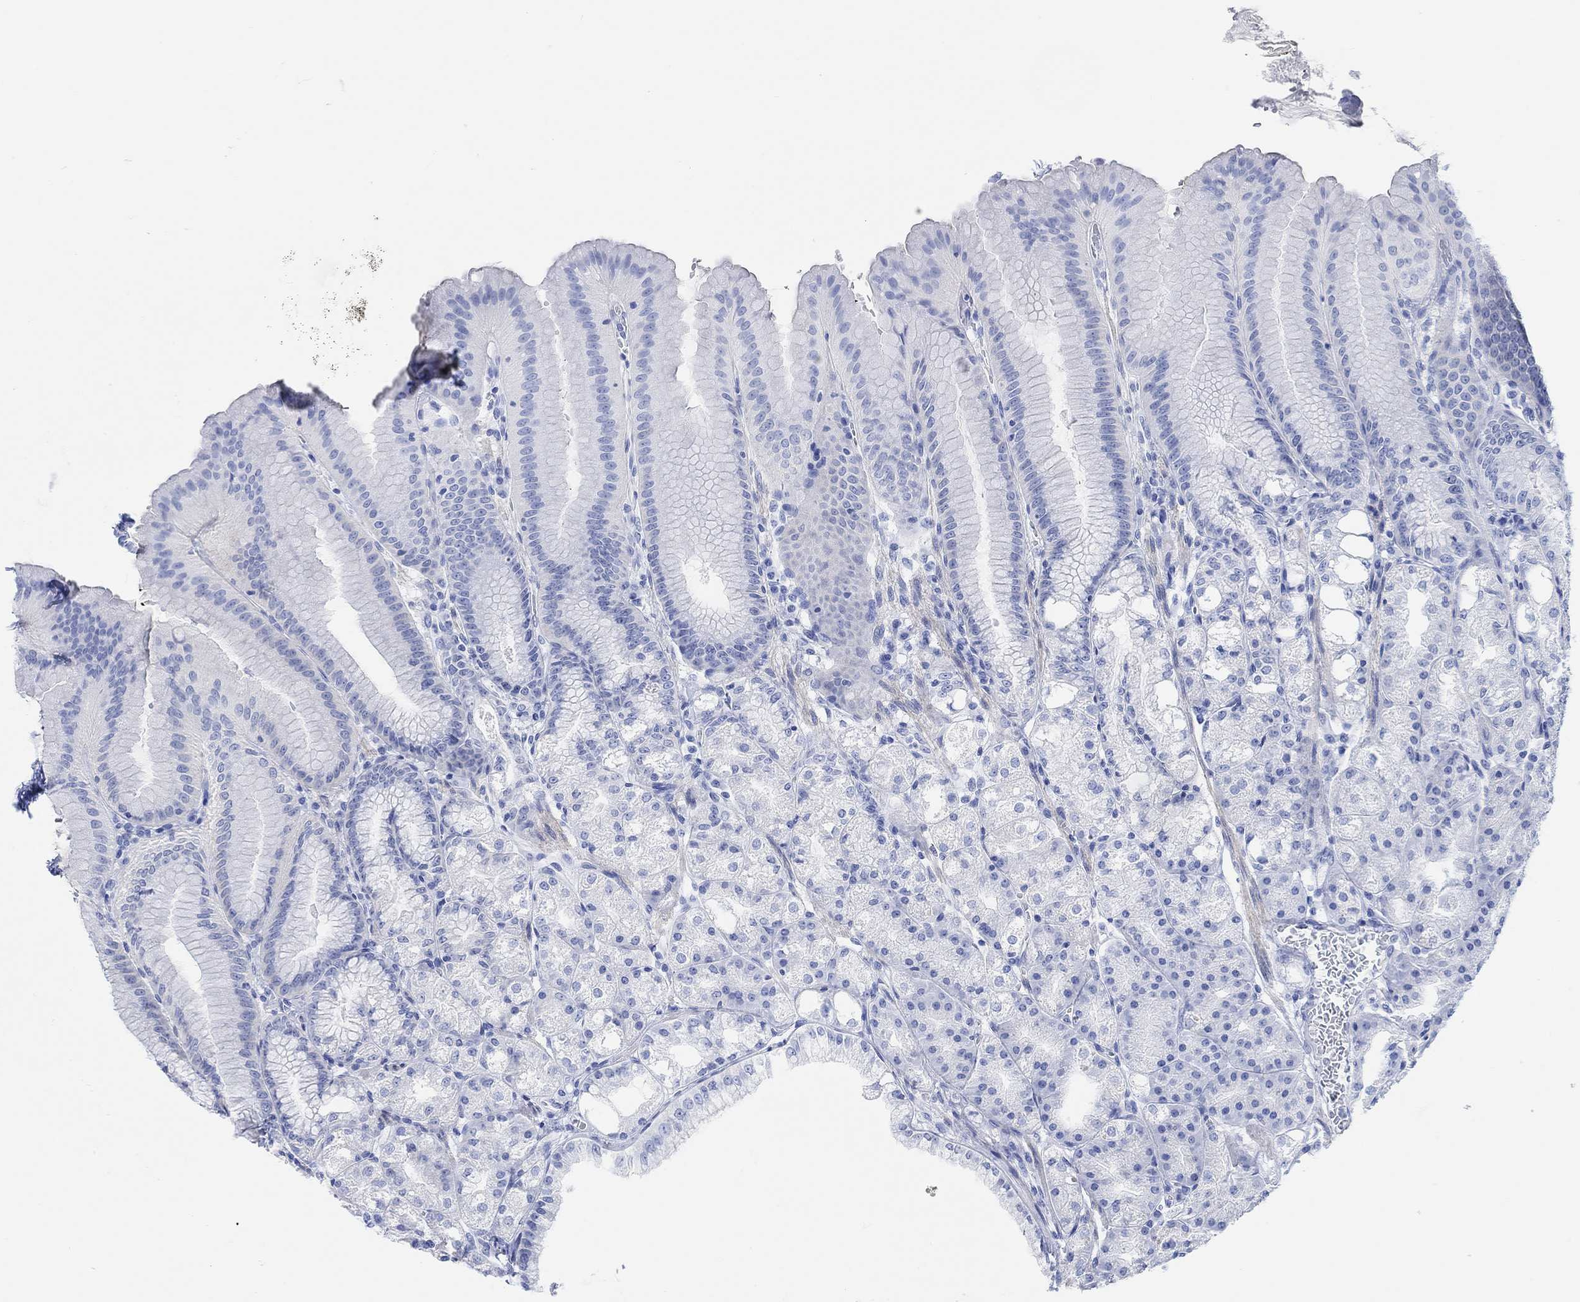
{"staining": {"intensity": "weak", "quantity": "<25%", "location": "cytoplasmic/membranous"}, "tissue": "stomach", "cell_type": "Glandular cells", "image_type": "normal", "snomed": [{"axis": "morphology", "description": "Normal tissue, NOS"}, {"axis": "topography", "description": "Stomach"}], "caption": "Immunohistochemistry histopathology image of benign stomach: human stomach stained with DAB reveals no significant protein expression in glandular cells.", "gene": "ANKRD33", "patient": {"sex": "male", "age": 71}}